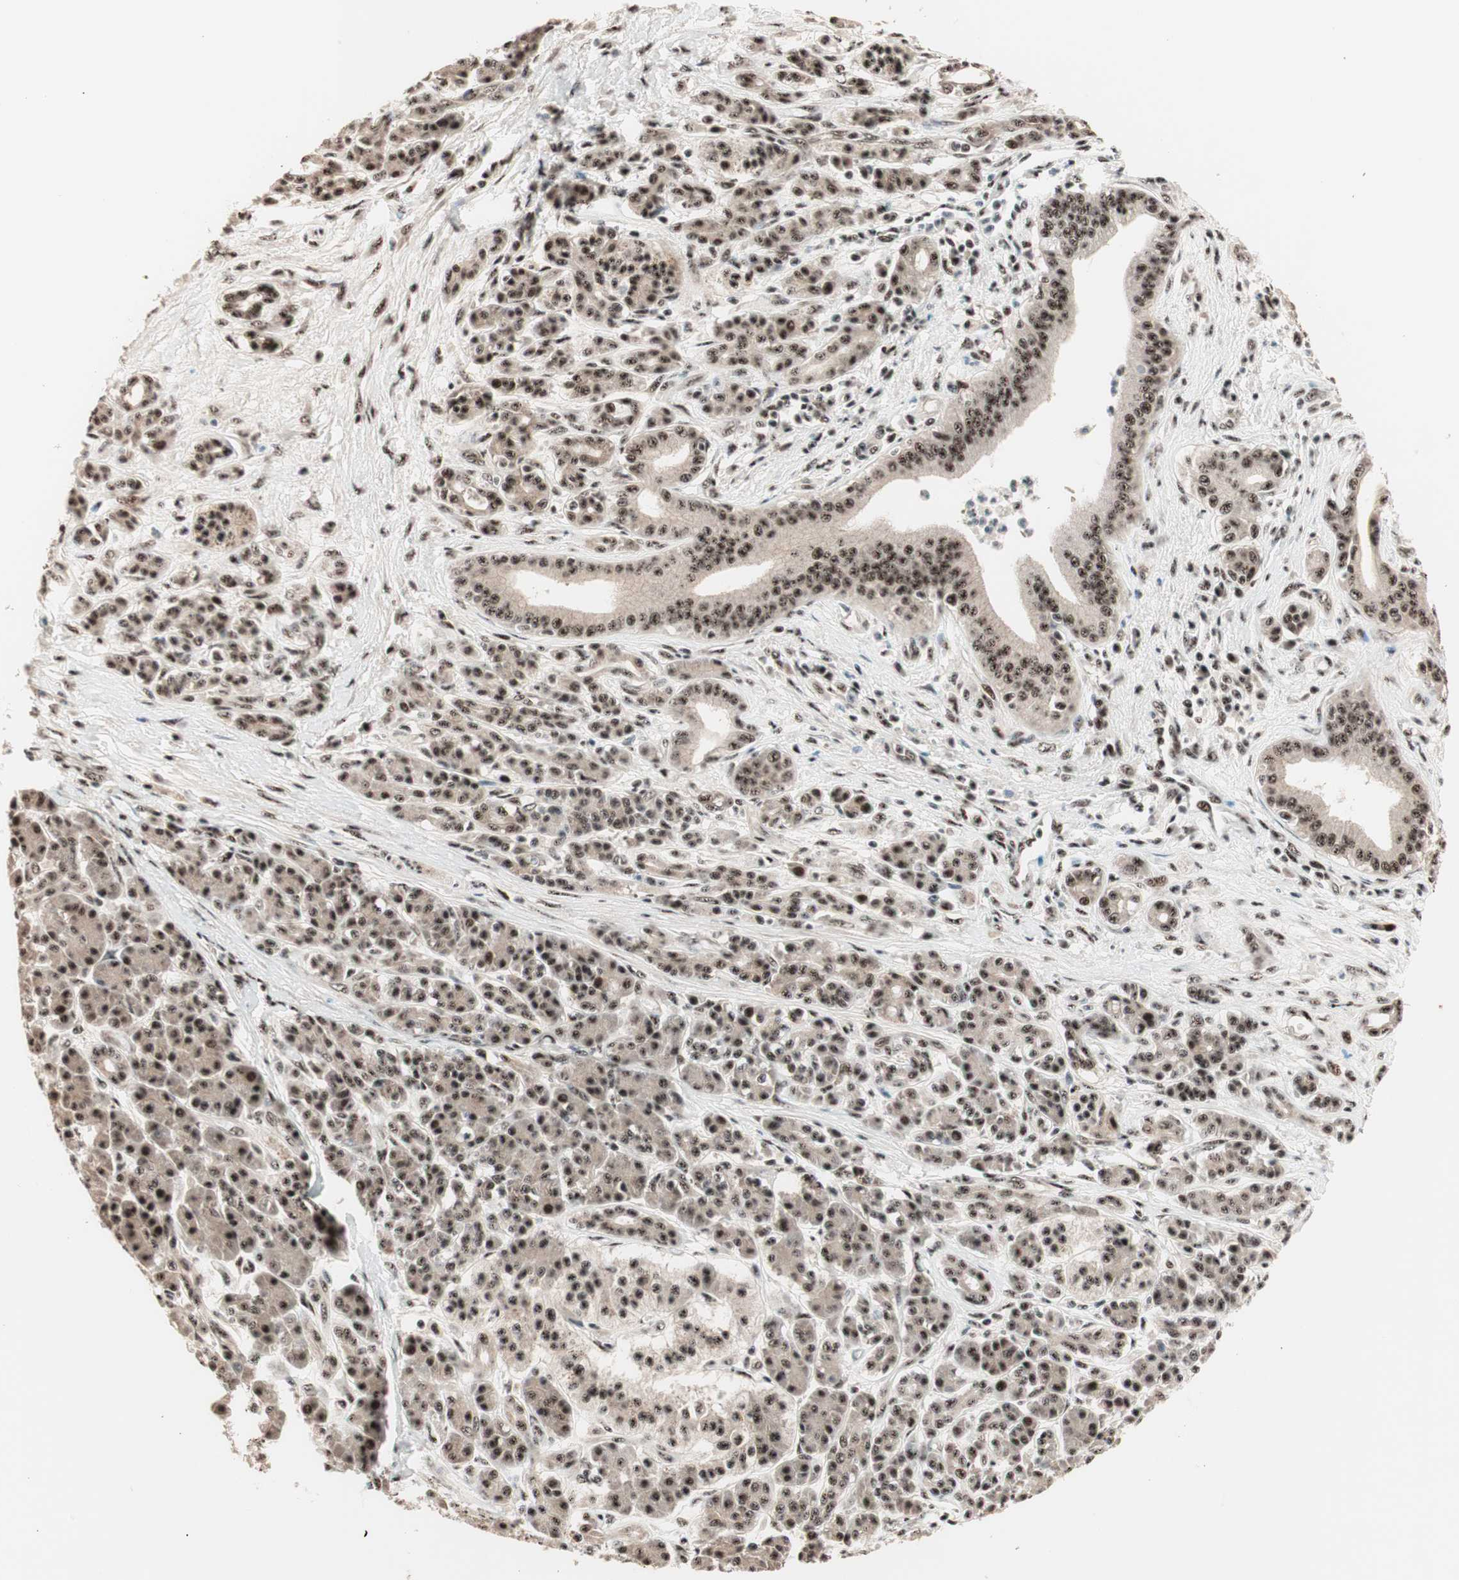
{"staining": {"intensity": "moderate", "quantity": ">75%", "location": "nuclear"}, "tissue": "pancreatic cancer", "cell_type": "Tumor cells", "image_type": "cancer", "snomed": [{"axis": "morphology", "description": "Adenocarcinoma, NOS"}, {"axis": "topography", "description": "Pancreas"}], "caption": "A micrograph showing moderate nuclear staining in approximately >75% of tumor cells in pancreatic cancer (adenocarcinoma), as visualized by brown immunohistochemical staining.", "gene": "NR5A2", "patient": {"sex": "male", "age": 59}}